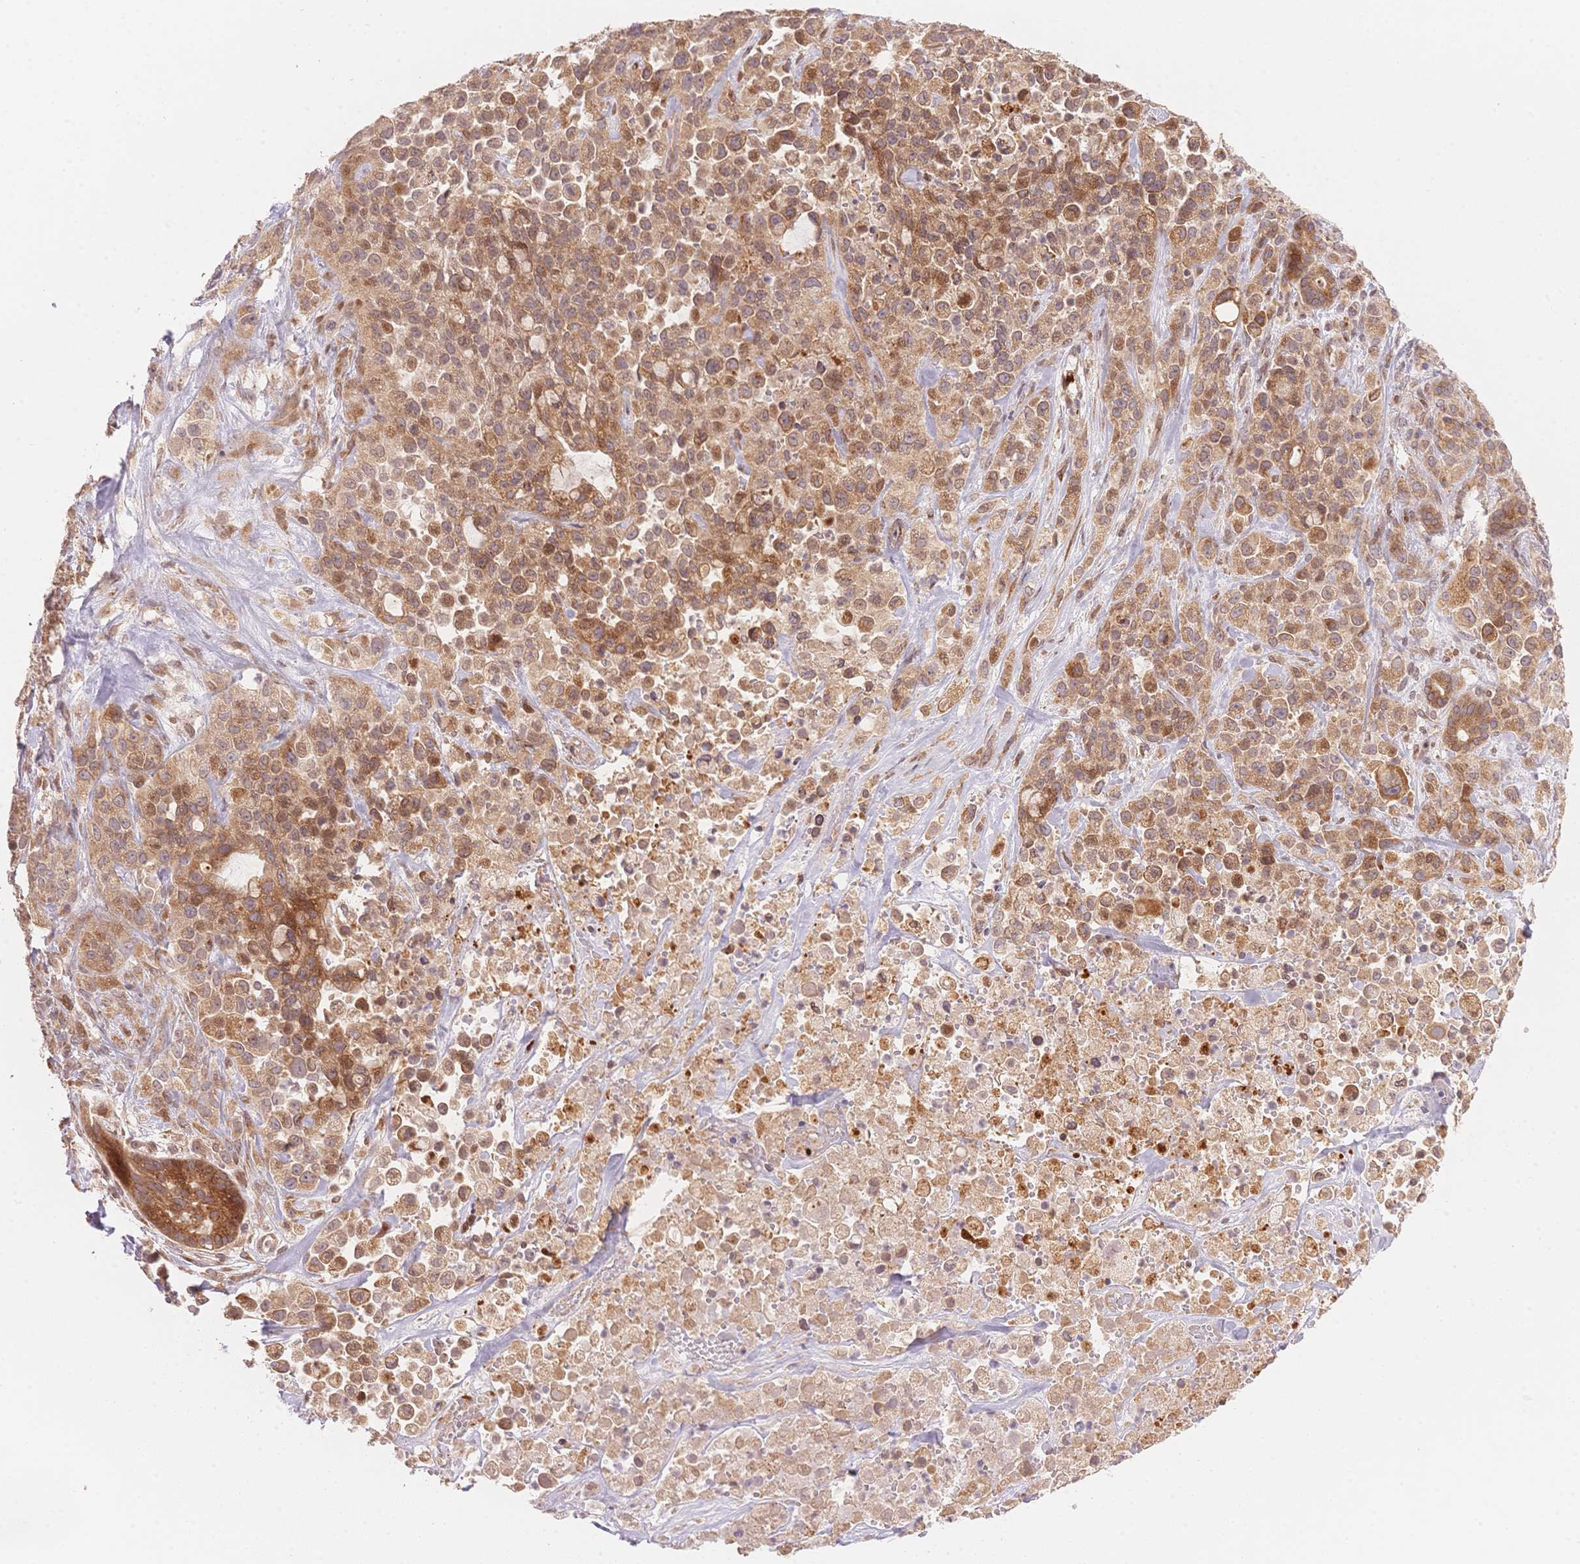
{"staining": {"intensity": "moderate", "quantity": ">75%", "location": "cytoplasmic/membranous,nuclear"}, "tissue": "pancreatic cancer", "cell_type": "Tumor cells", "image_type": "cancer", "snomed": [{"axis": "morphology", "description": "Adenocarcinoma, NOS"}, {"axis": "topography", "description": "Pancreas"}], "caption": "DAB (3,3'-diaminobenzidine) immunohistochemical staining of pancreatic cancer displays moderate cytoplasmic/membranous and nuclear protein expression in about >75% of tumor cells.", "gene": "STK39", "patient": {"sex": "male", "age": 44}}